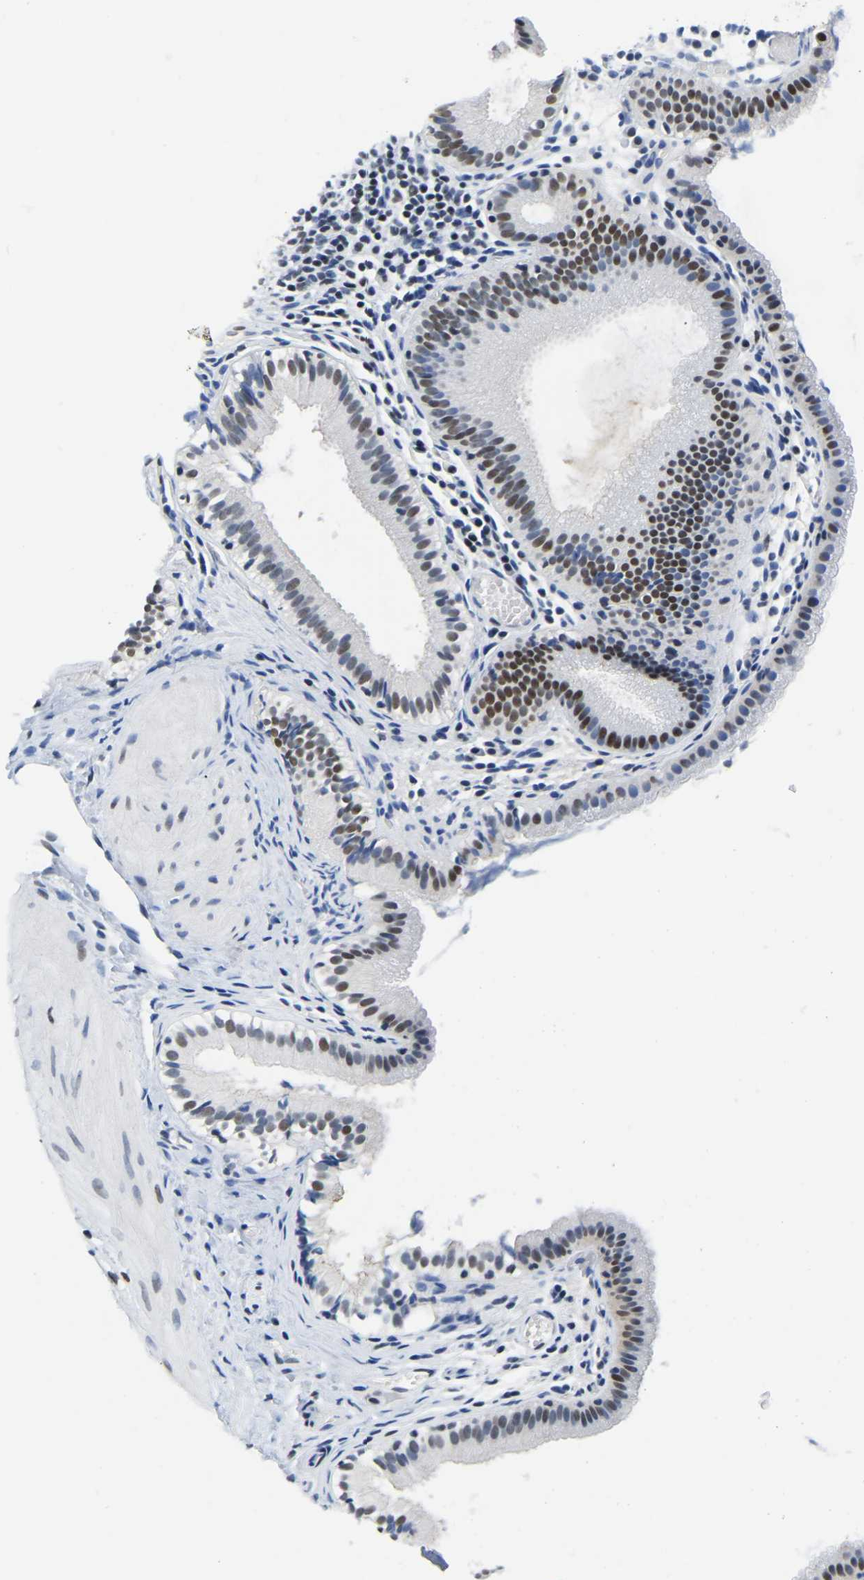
{"staining": {"intensity": "moderate", "quantity": ">75%", "location": "nuclear"}, "tissue": "gallbladder", "cell_type": "Glandular cells", "image_type": "normal", "snomed": [{"axis": "morphology", "description": "Normal tissue, NOS"}, {"axis": "topography", "description": "Gallbladder"}], "caption": "This histopathology image shows immunohistochemistry staining of normal gallbladder, with medium moderate nuclear staining in approximately >75% of glandular cells.", "gene": "UBA1", "patient": {"sex": "female", "age": 26}}